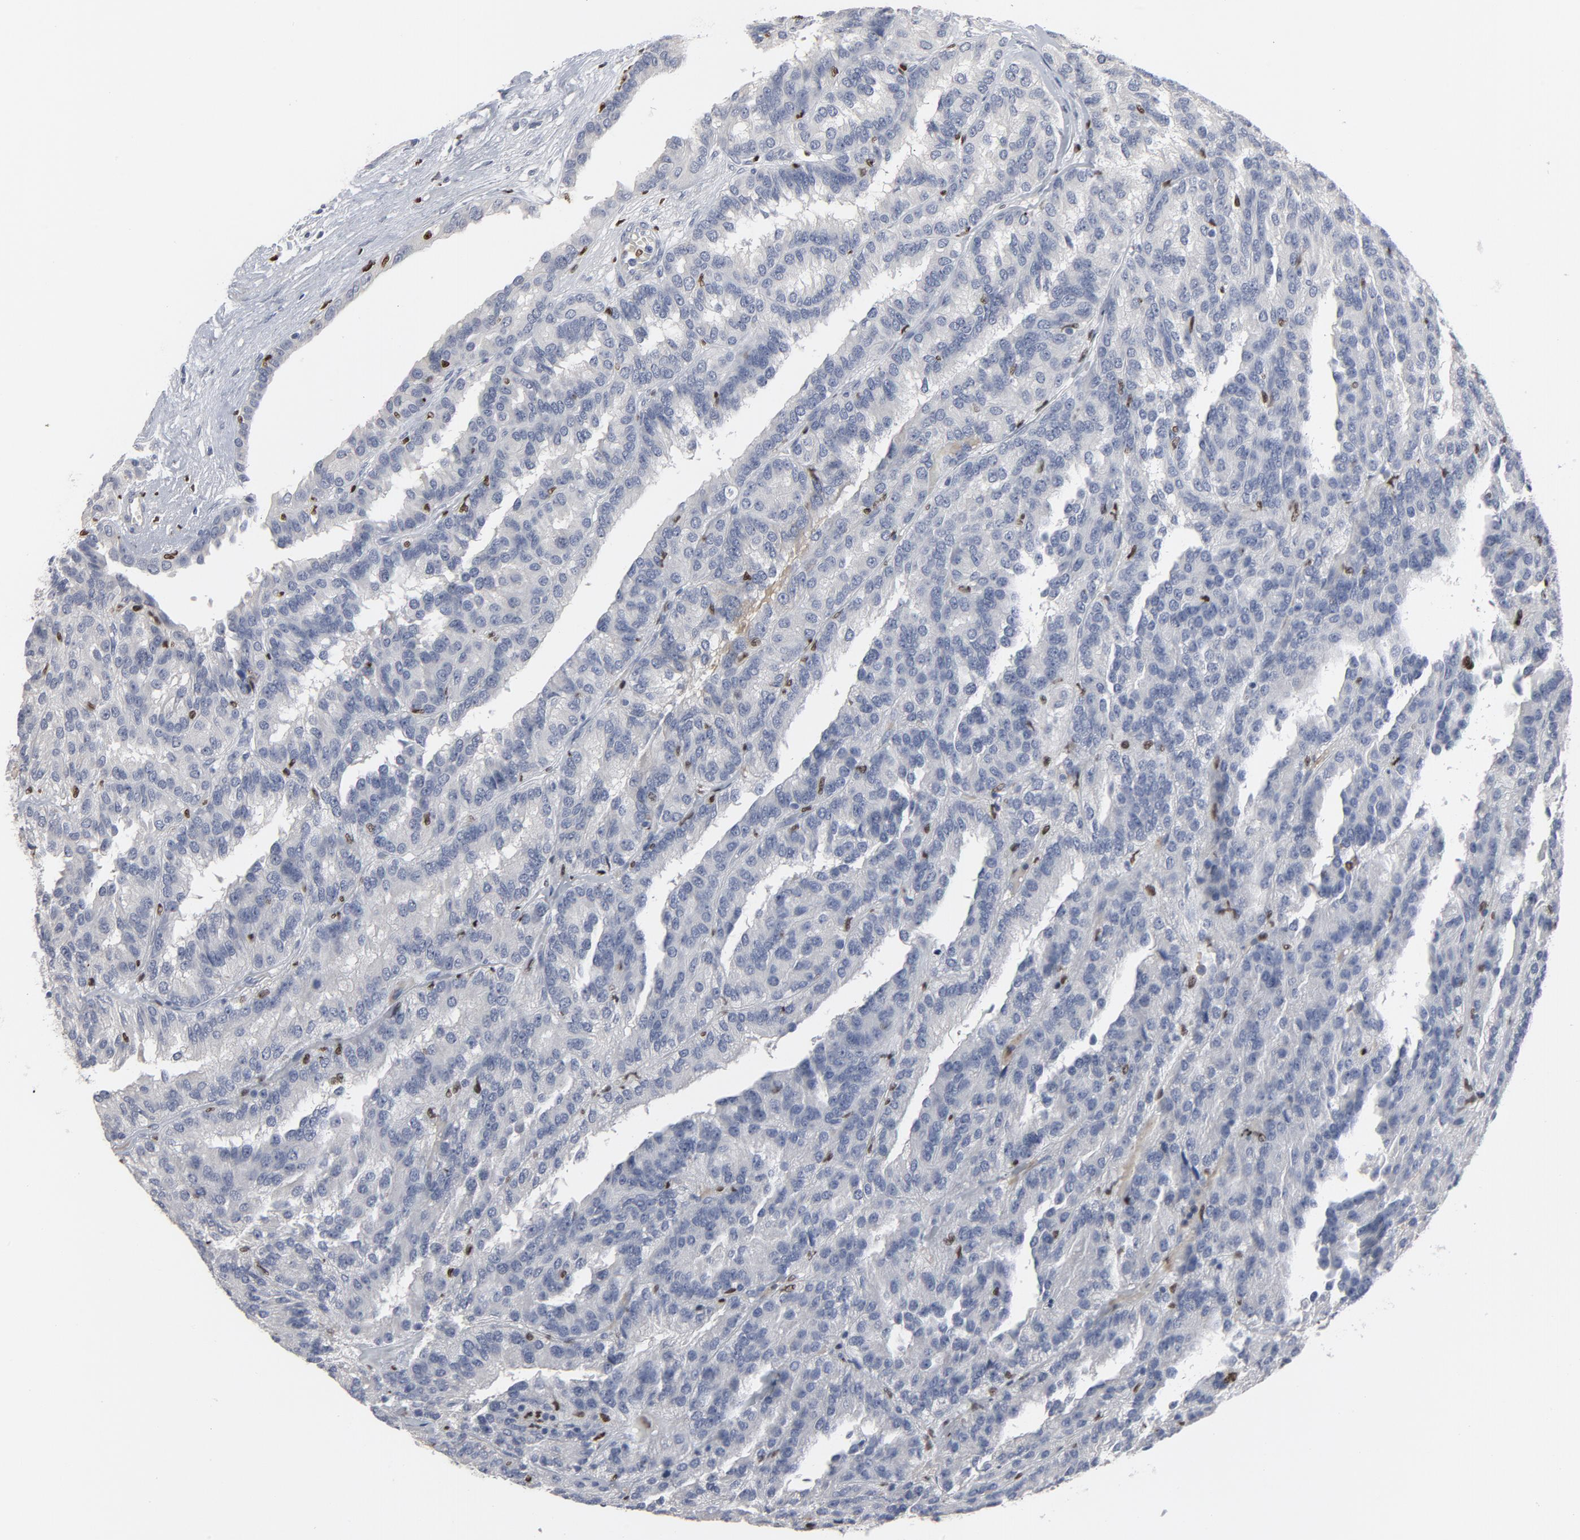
{"staining": {"intensity": "negative", "quantity": "none", "location": "none"}, "tissue": "renal cancer", "cell_type": "Tumor cells", "image_type": "cancer", "snomed": [{"axis": "morphology", "description": "Adenocarcinoma, NOS"}, {"axis": "topography", "description": "Kidney"}], "caption": "Image shows no protein staining in tumor cells of renal cancer tissue. (Brightfield microscopy of DAB immunohistochemistry (IHC) at high magnification).", "gene": "SPI1", "patient": {"sex": "male", "age": 46}}